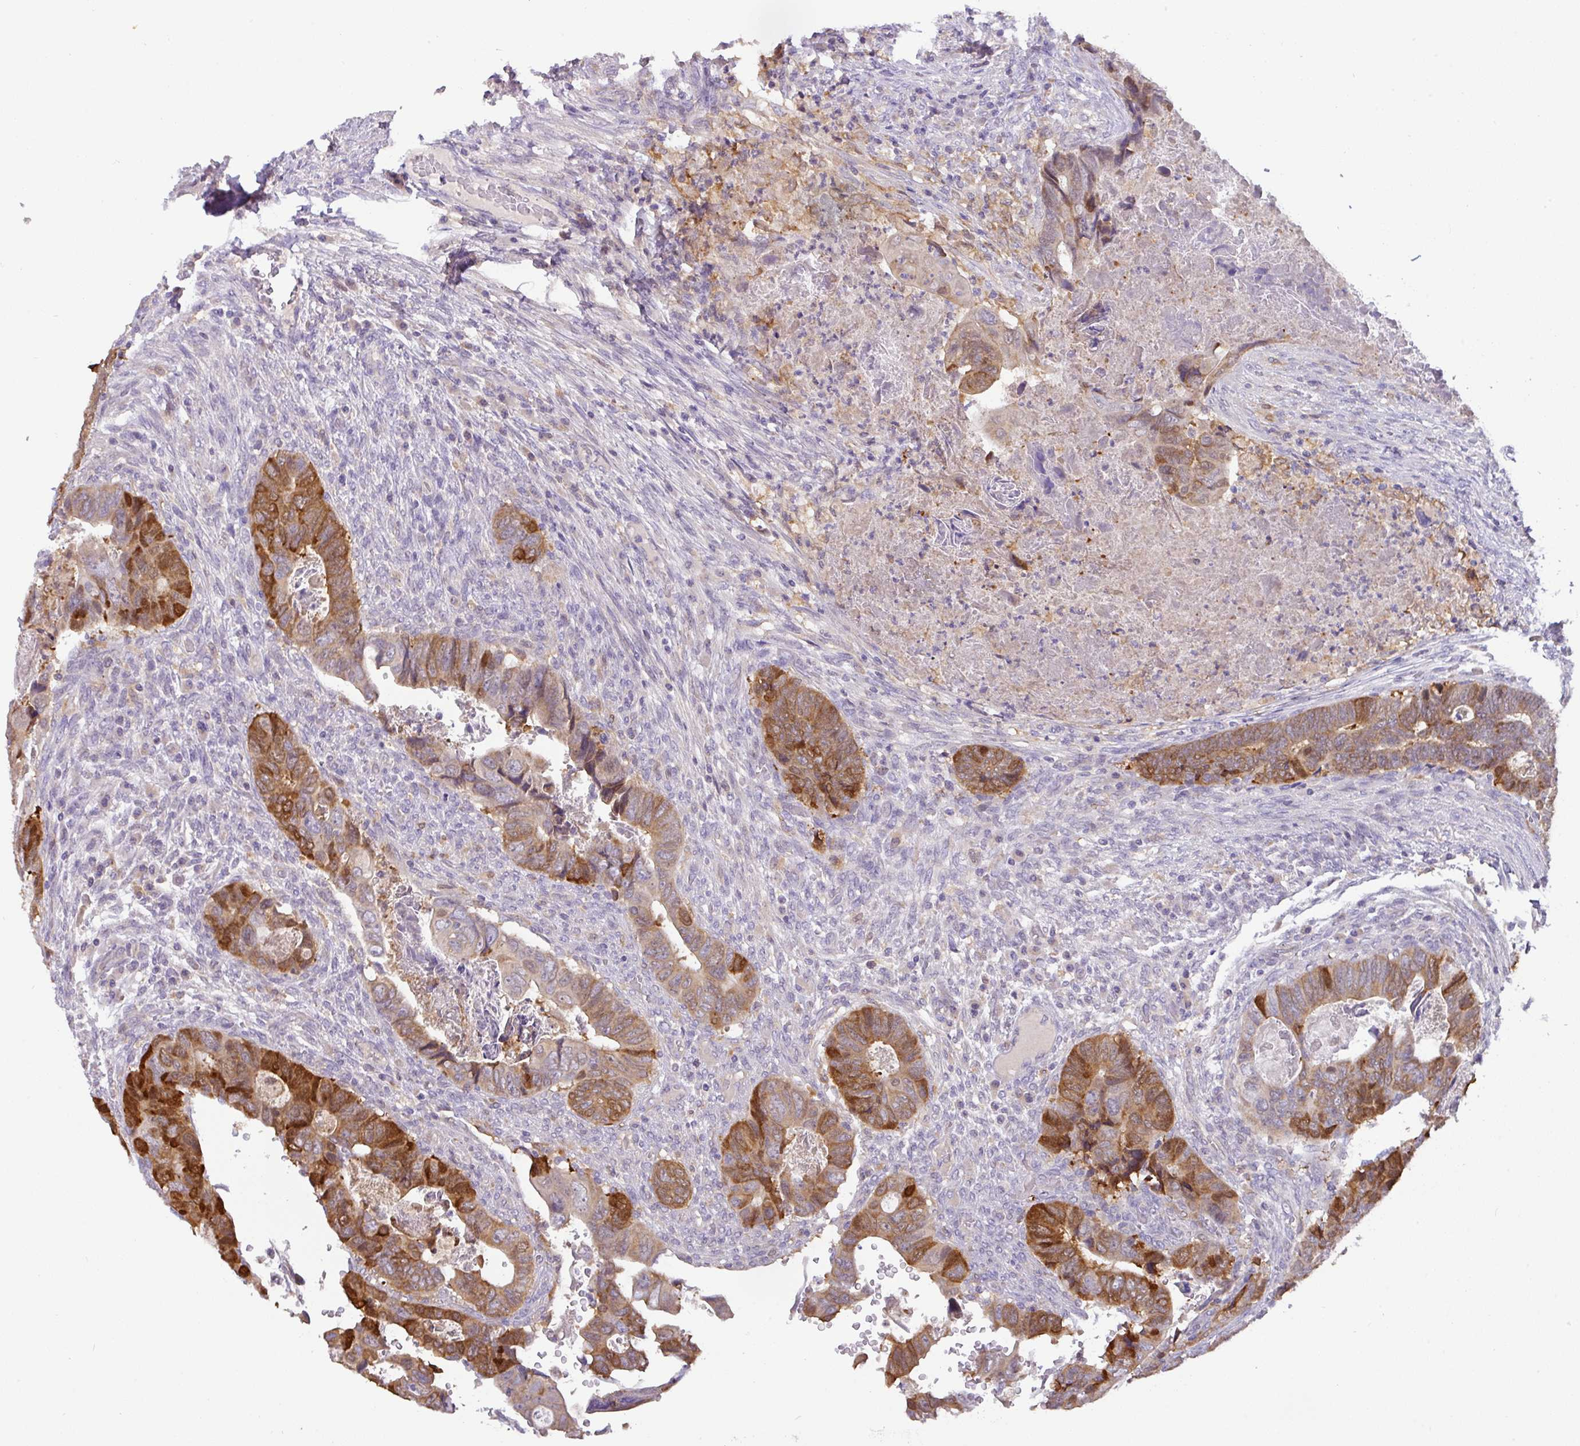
{"staining": {"intensity": "strong", "quantity": "25%-75%", "location": "cytoplasmic/membranous"}, "tissue": "colorectal cancer", "cell_type": "Tumor cells", "image_type": "cancer", "snomed": [{"axis": "morphology", "description": "Adenocarcinoma, NOS"}, {"axis": "topography", "description": "Rectum"}], "caption": "This is an image of immunohistochemistry staining of colorectal cancer, which shows strong expression in the cytoplasmic/membranous of tumor cells.", "gene": "GCNT7", "patient": {"sex": "female", "age": 78}}